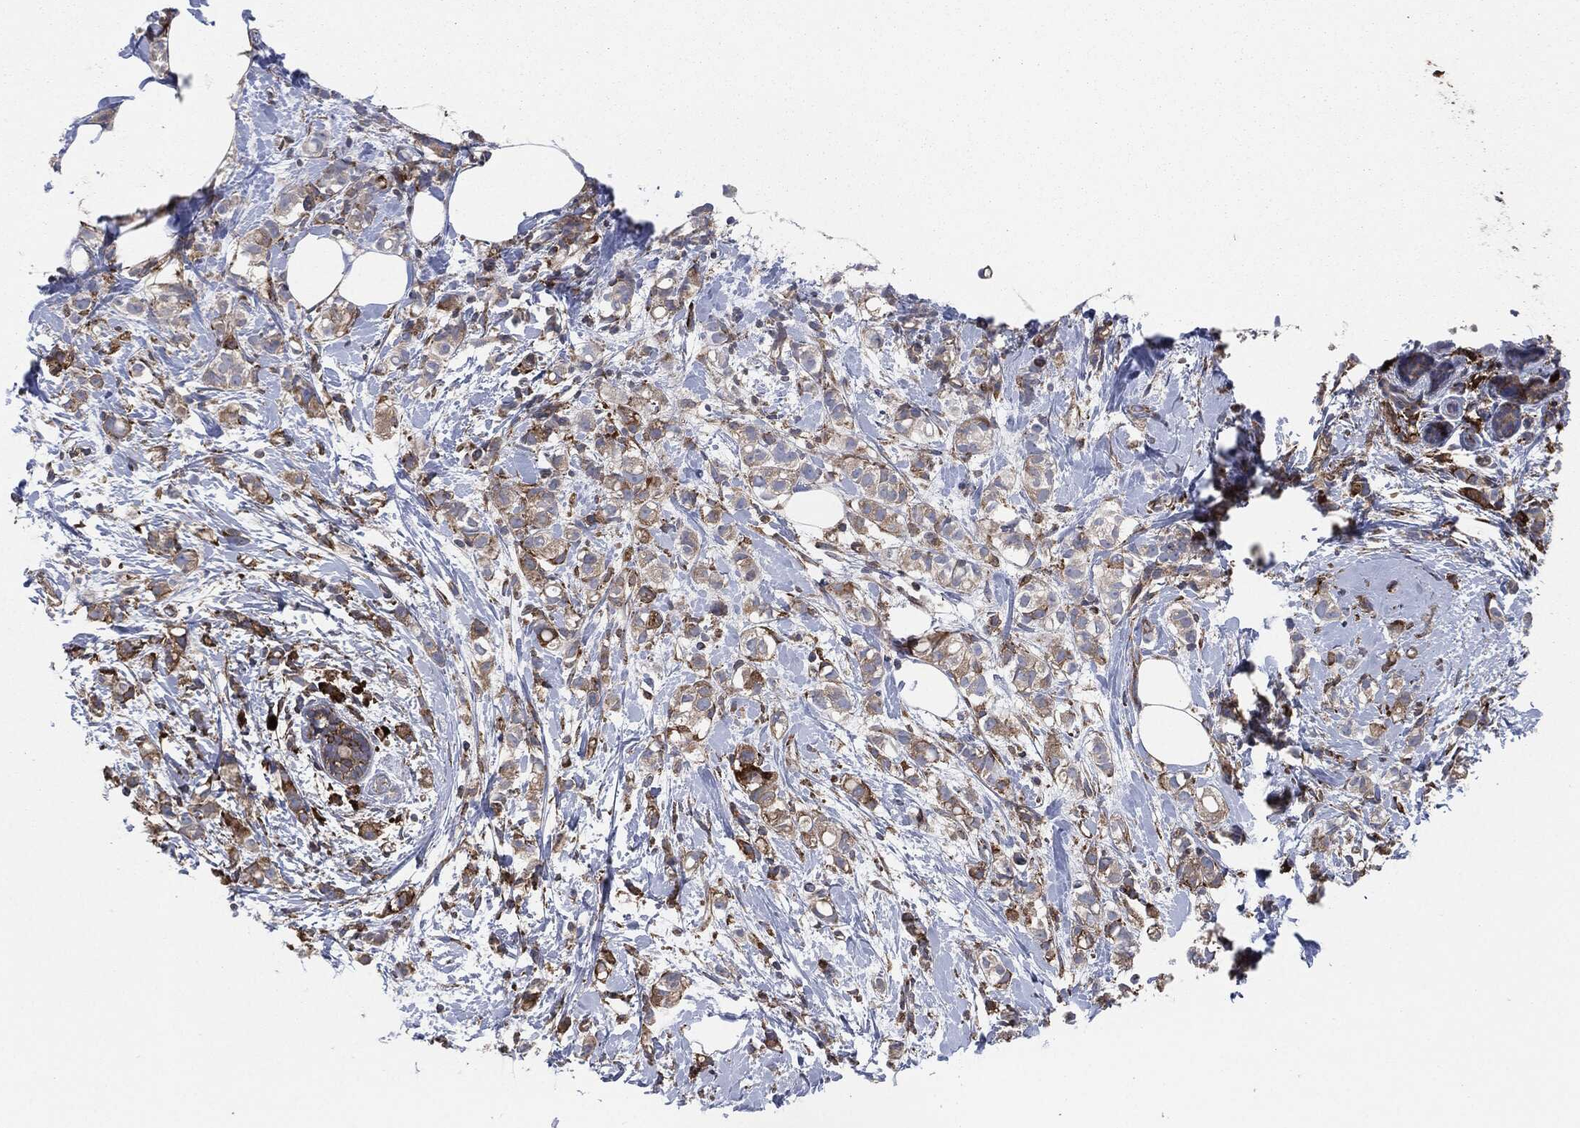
{"staining": {"intensity": "moderate", "quantity": "25%-75%", "location": "cytoplasmic/membranous"}, "tissue": "breast cancer", "cell_type": "Tumor cells", "image_type": "cancer", "snomed": [{"axis": "morphology", "description": "Normal tissue, NOS"}, {"axis": "morphology", "description": "Duct carcinoma"}, {"axis": "topography", "description": "Breast"}], "caption": "Breast cancer stained for a protein demonstrates moderate cytoplasmic/membranous positivity in tumor cells. Nuclei are stained in blue.", "gene": "CALR", "patient": {"sex": "female", "age": 44}}